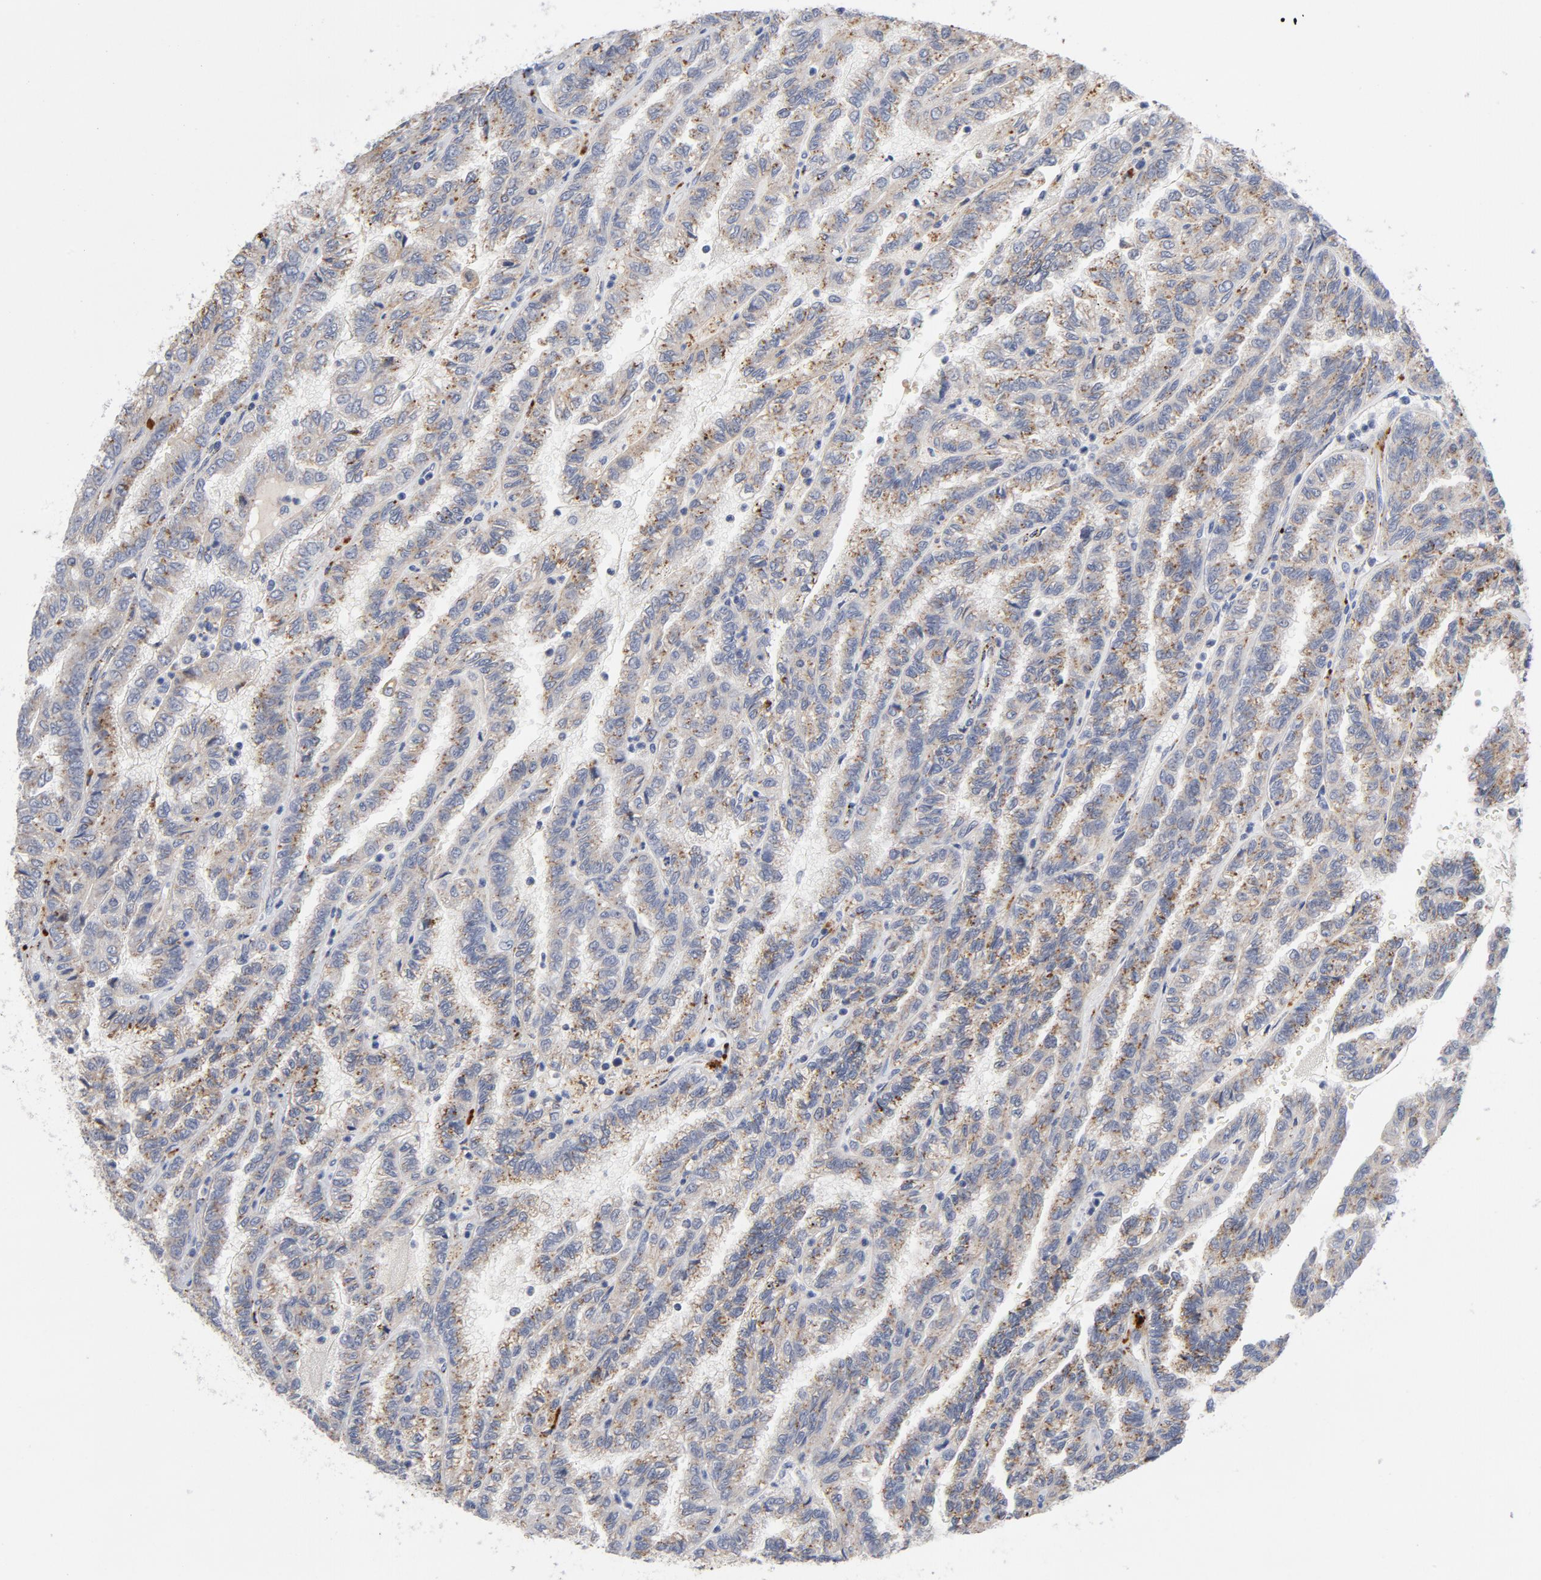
{"staining": {"intensity": "moderate", "quantity": "25%-75%", "location": "cytoplasmic/membranous"}, "tissue": "renal cancer", "cell_type": "Tumor cells", "image_type": "cancer", "snomed": [{"axis": "morphology", "description": "Inflammation, NOS"}, {"axis": "morphology", "description": "Adenocarcinoma, NOS"}, {"axis": "topography", "description": "Kidney"}], "caption": "Protein expression analysis of renal cancer (adenocarcinoma) shows moderate cytoplasmic/membranous positivity in about 25%-75% of tumor cells. The protein is shown in brown color, while the nuclei are stained blue.", "gene": "AKT2", "patient": {"sex": "male", "age": 68}}